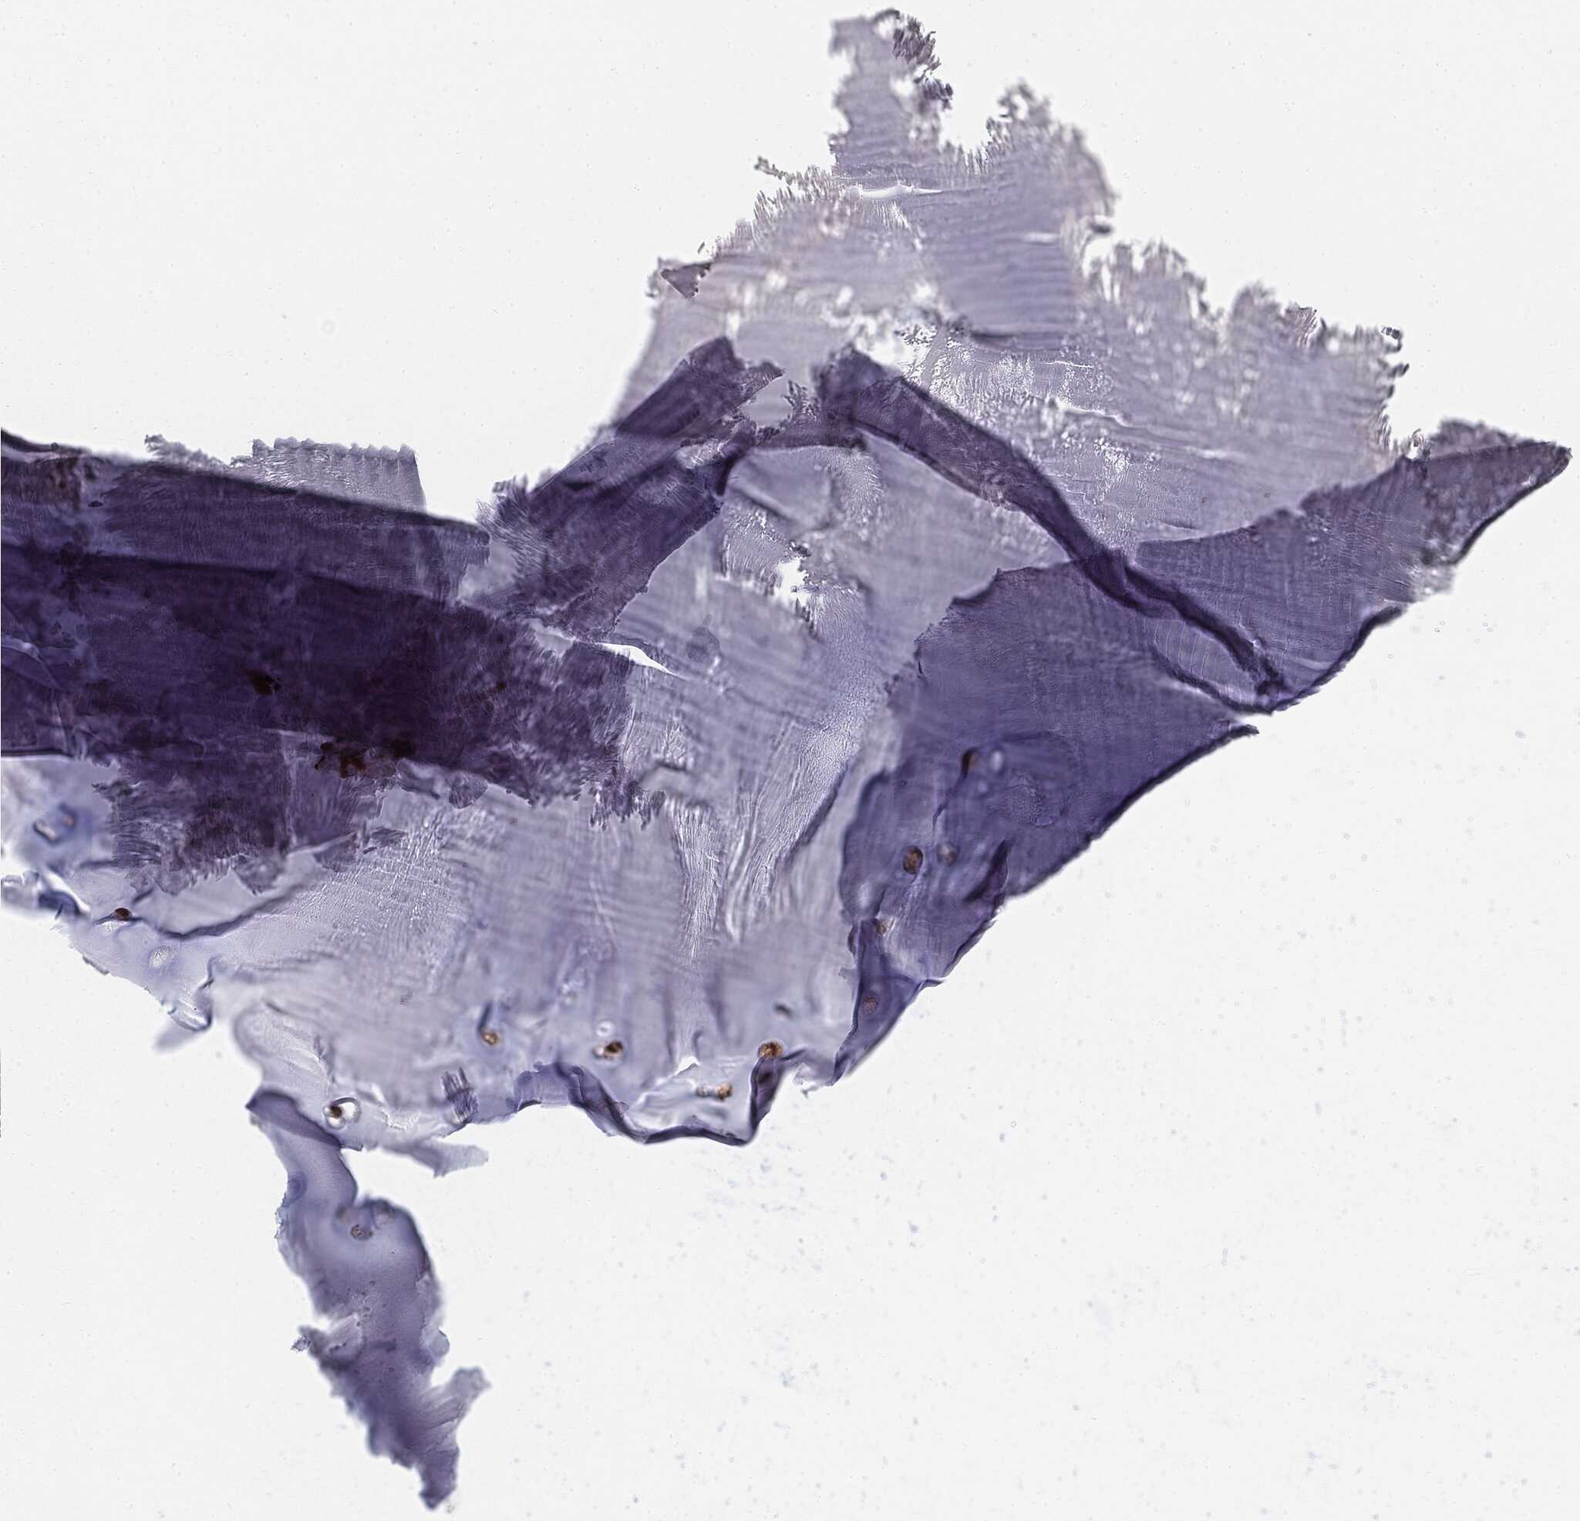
{"staining": {"intensity": "strong", "quantity": ">75%", "location": "nuclear"}, "tissue": "adipose tissue", "cell_type": "Adipocytes", "image_type": "normal", "snomed": [{"axis": "morphology", "description": "Normal tissue, NOS"}, {"axis": "topography", "description": "Cartilage tissue"}], "caption": "Adipocytes demonstrate high levels of strong nuclear staining in about >75% of cells in unremarkable human adipose tissue.", "gene": "CTDP1", "patient": {"sex": "male", "age": 81}}